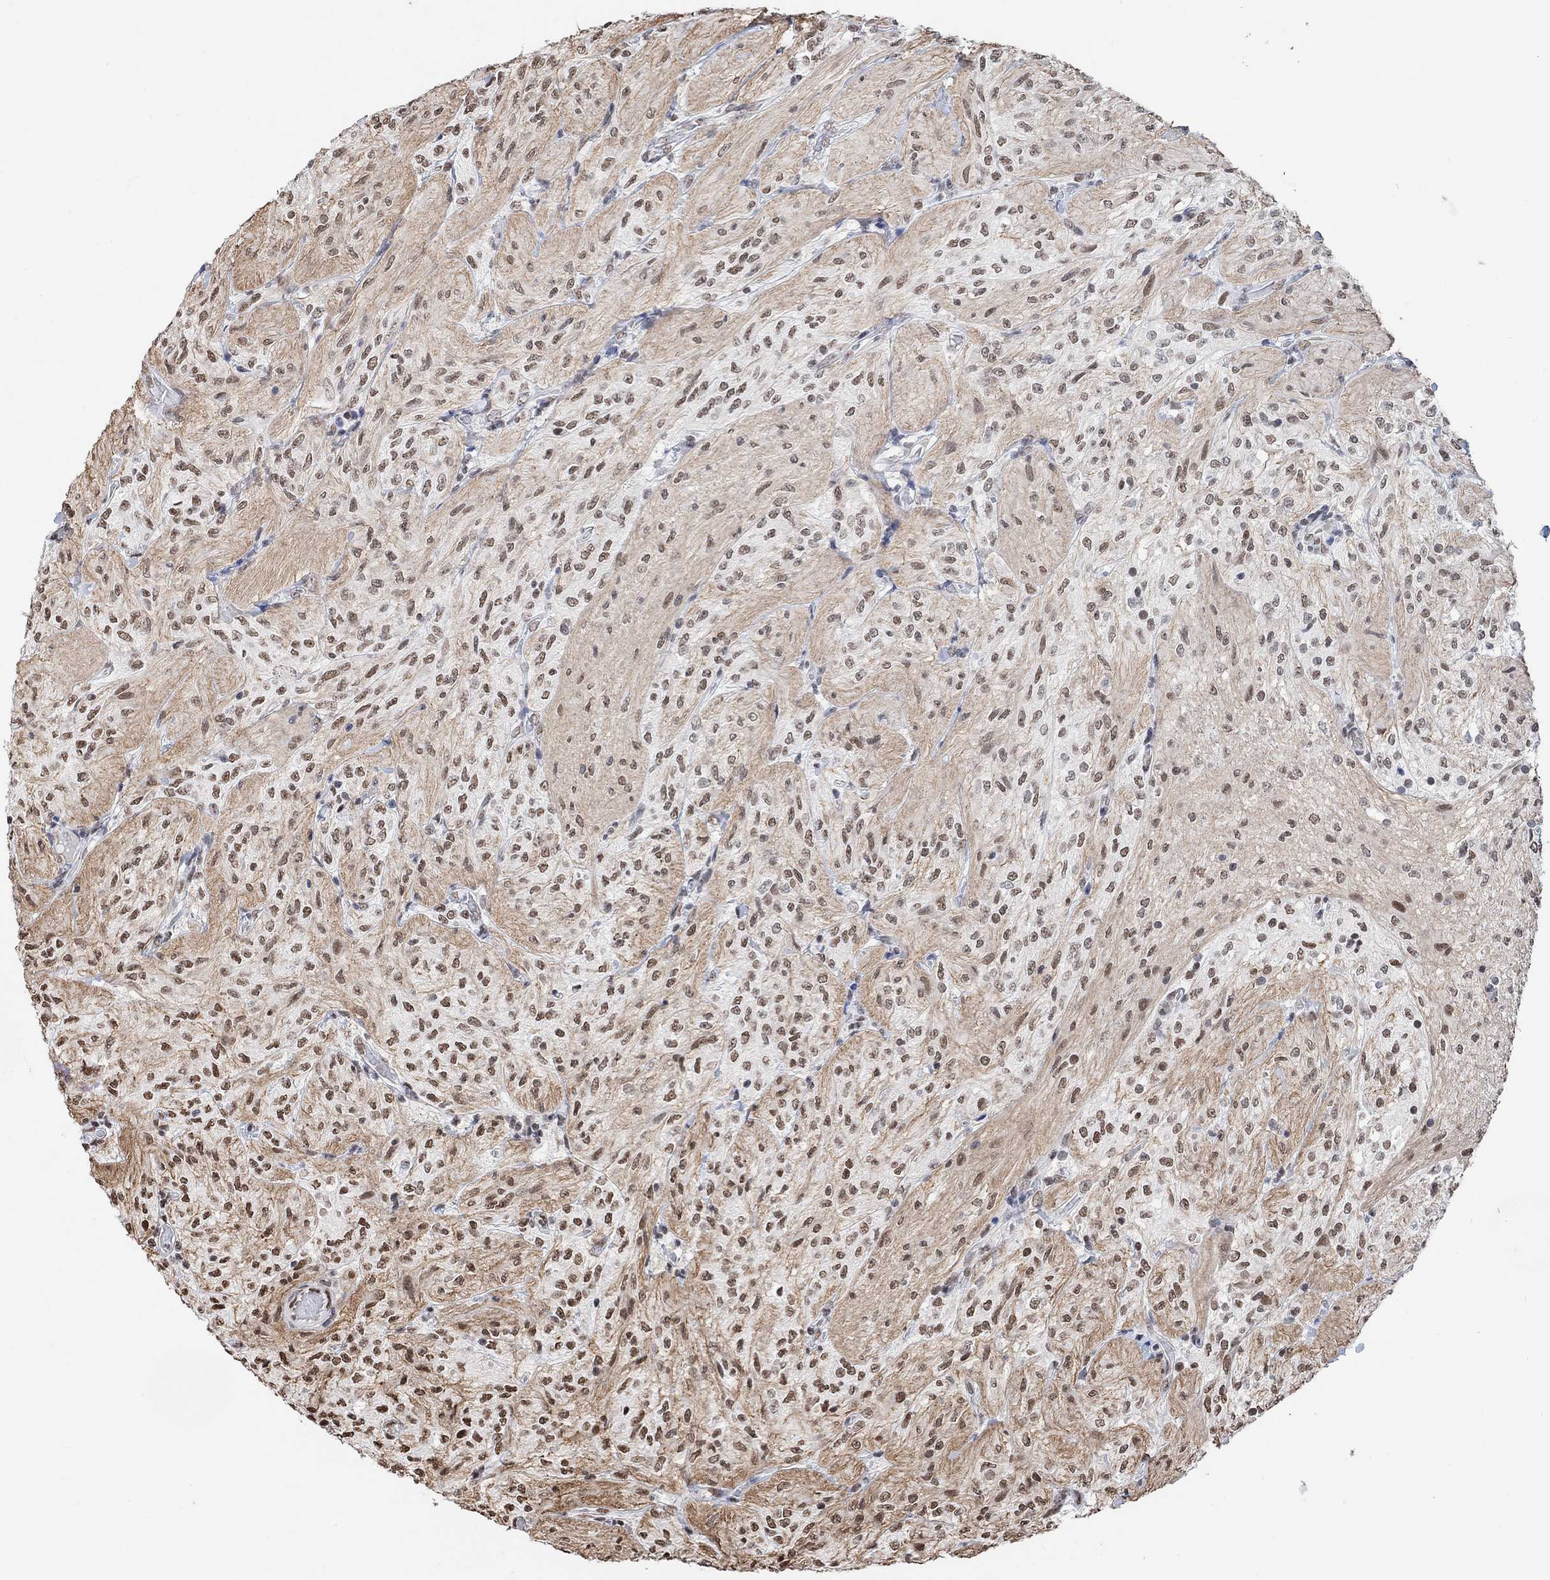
{"staining": {"intensity": "strong", "quantity": "<25%", "location": "nuclear"}, "tissue": "glioma", "cell_type": "Tumor cells", "image_type": "cancer", "snomed": [{"axis": "morphology", "description": "Glioma, malignant, Low grade"}, {"axis": "topography", "description": "Brain"}], "caption": "Immunohistochemistry micrograph of neoplastic tissue: low-grade glioma (malignant) stained using immunohistochemistry demonstrates medium levels of strong protein expression localized specifically in the nuclear of tumor cells, appearing as a nuclear brown color.", "gene": "USP39", "patient": {"sex": "male", "age": 3}}